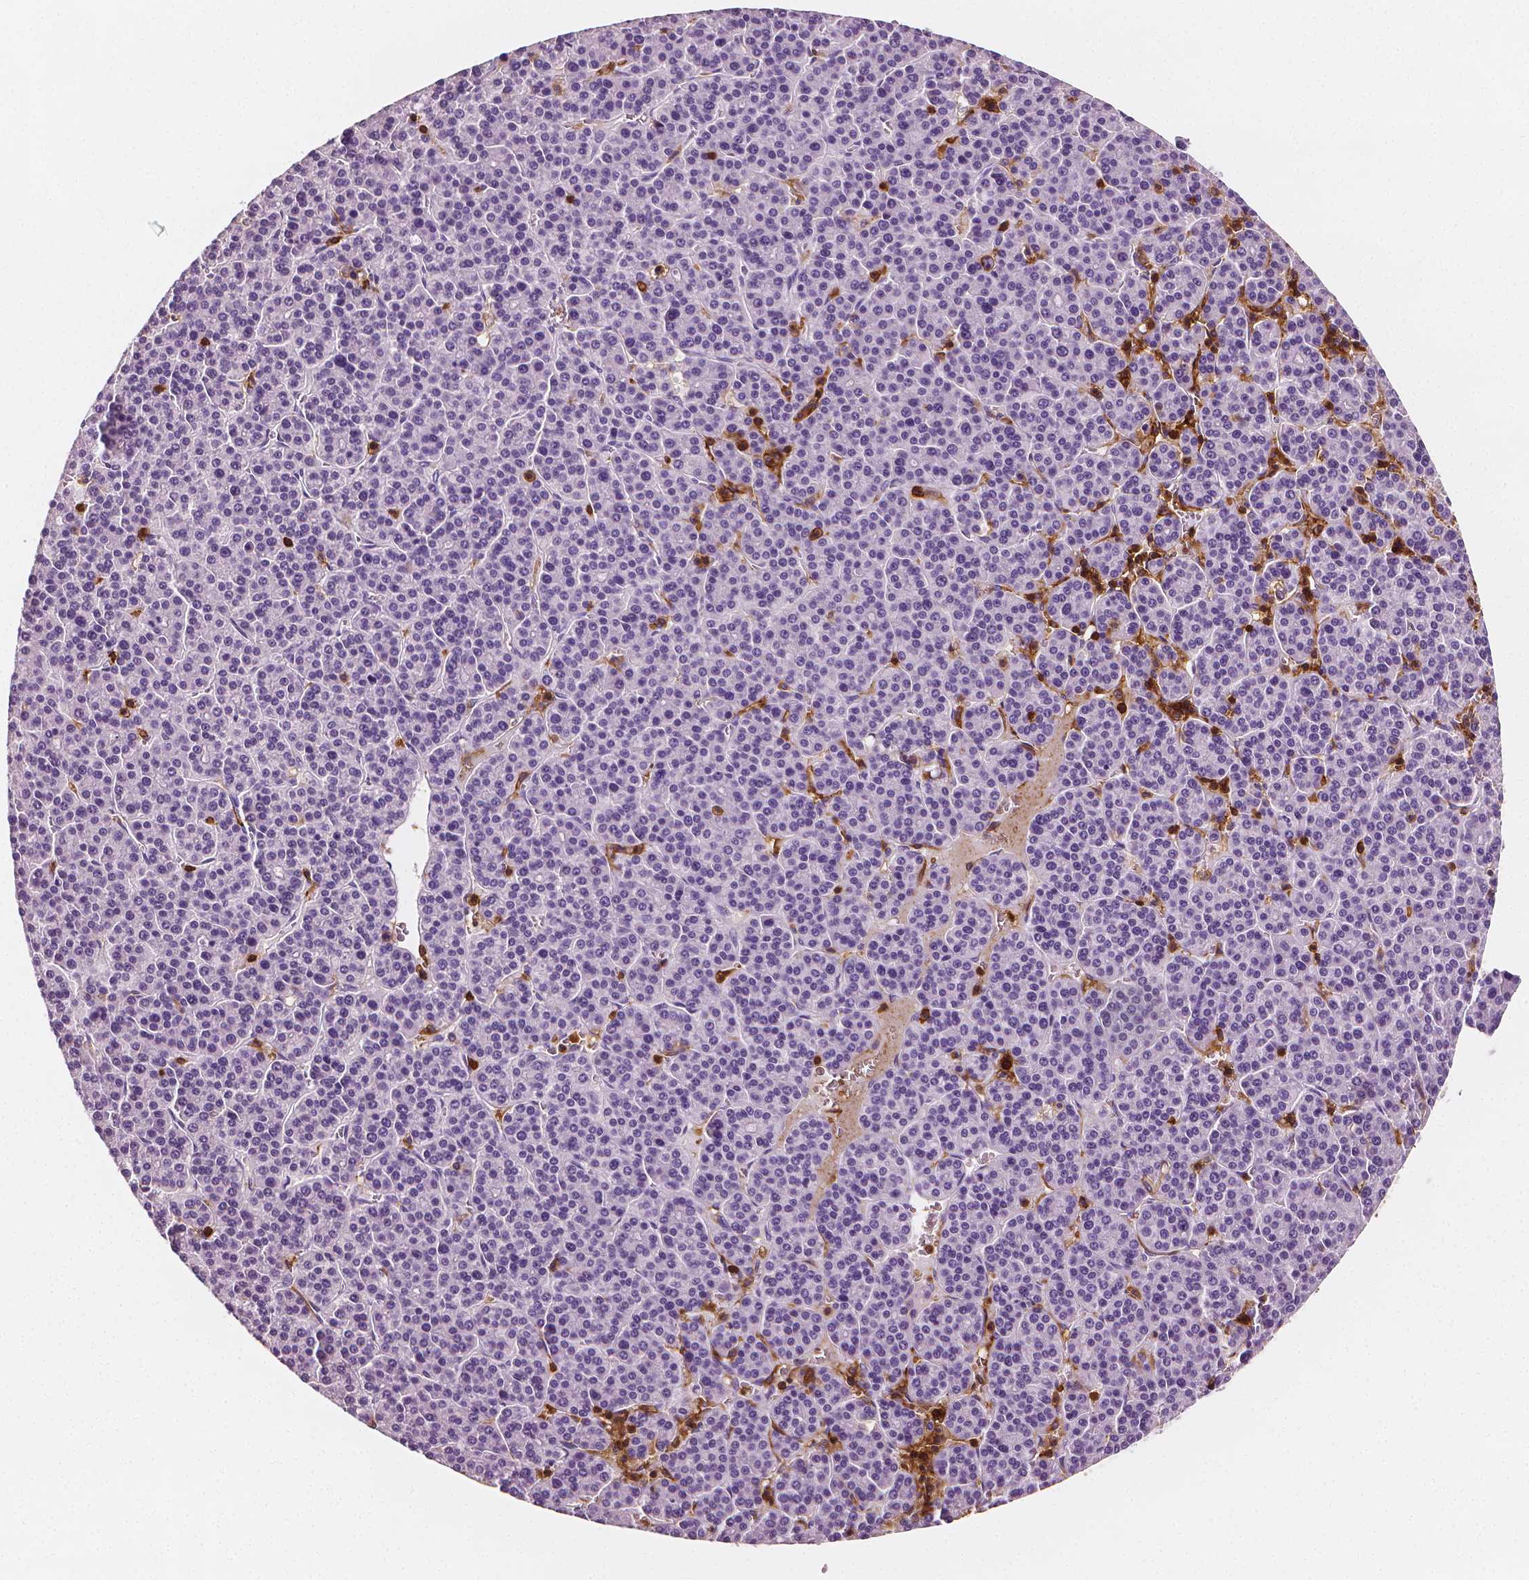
{"staining": {"intensity": "negative", "quantity": "none", "location": "none"}, "tissue": "liver cancer", "cell_type": "Tumor cells", "image_type": "cancer", "snomed": [{"axis": "morphology", "description": "Carcinoma, Hepatocellular, NOS"}, {"axis": "topography", "description": "Liver"}], "caption": "The image displays no staining of tumor cells in liver hepatocellular carcinoma.", "gene": "PTPRC", "patient": {"sex": "female", "age": 58}}